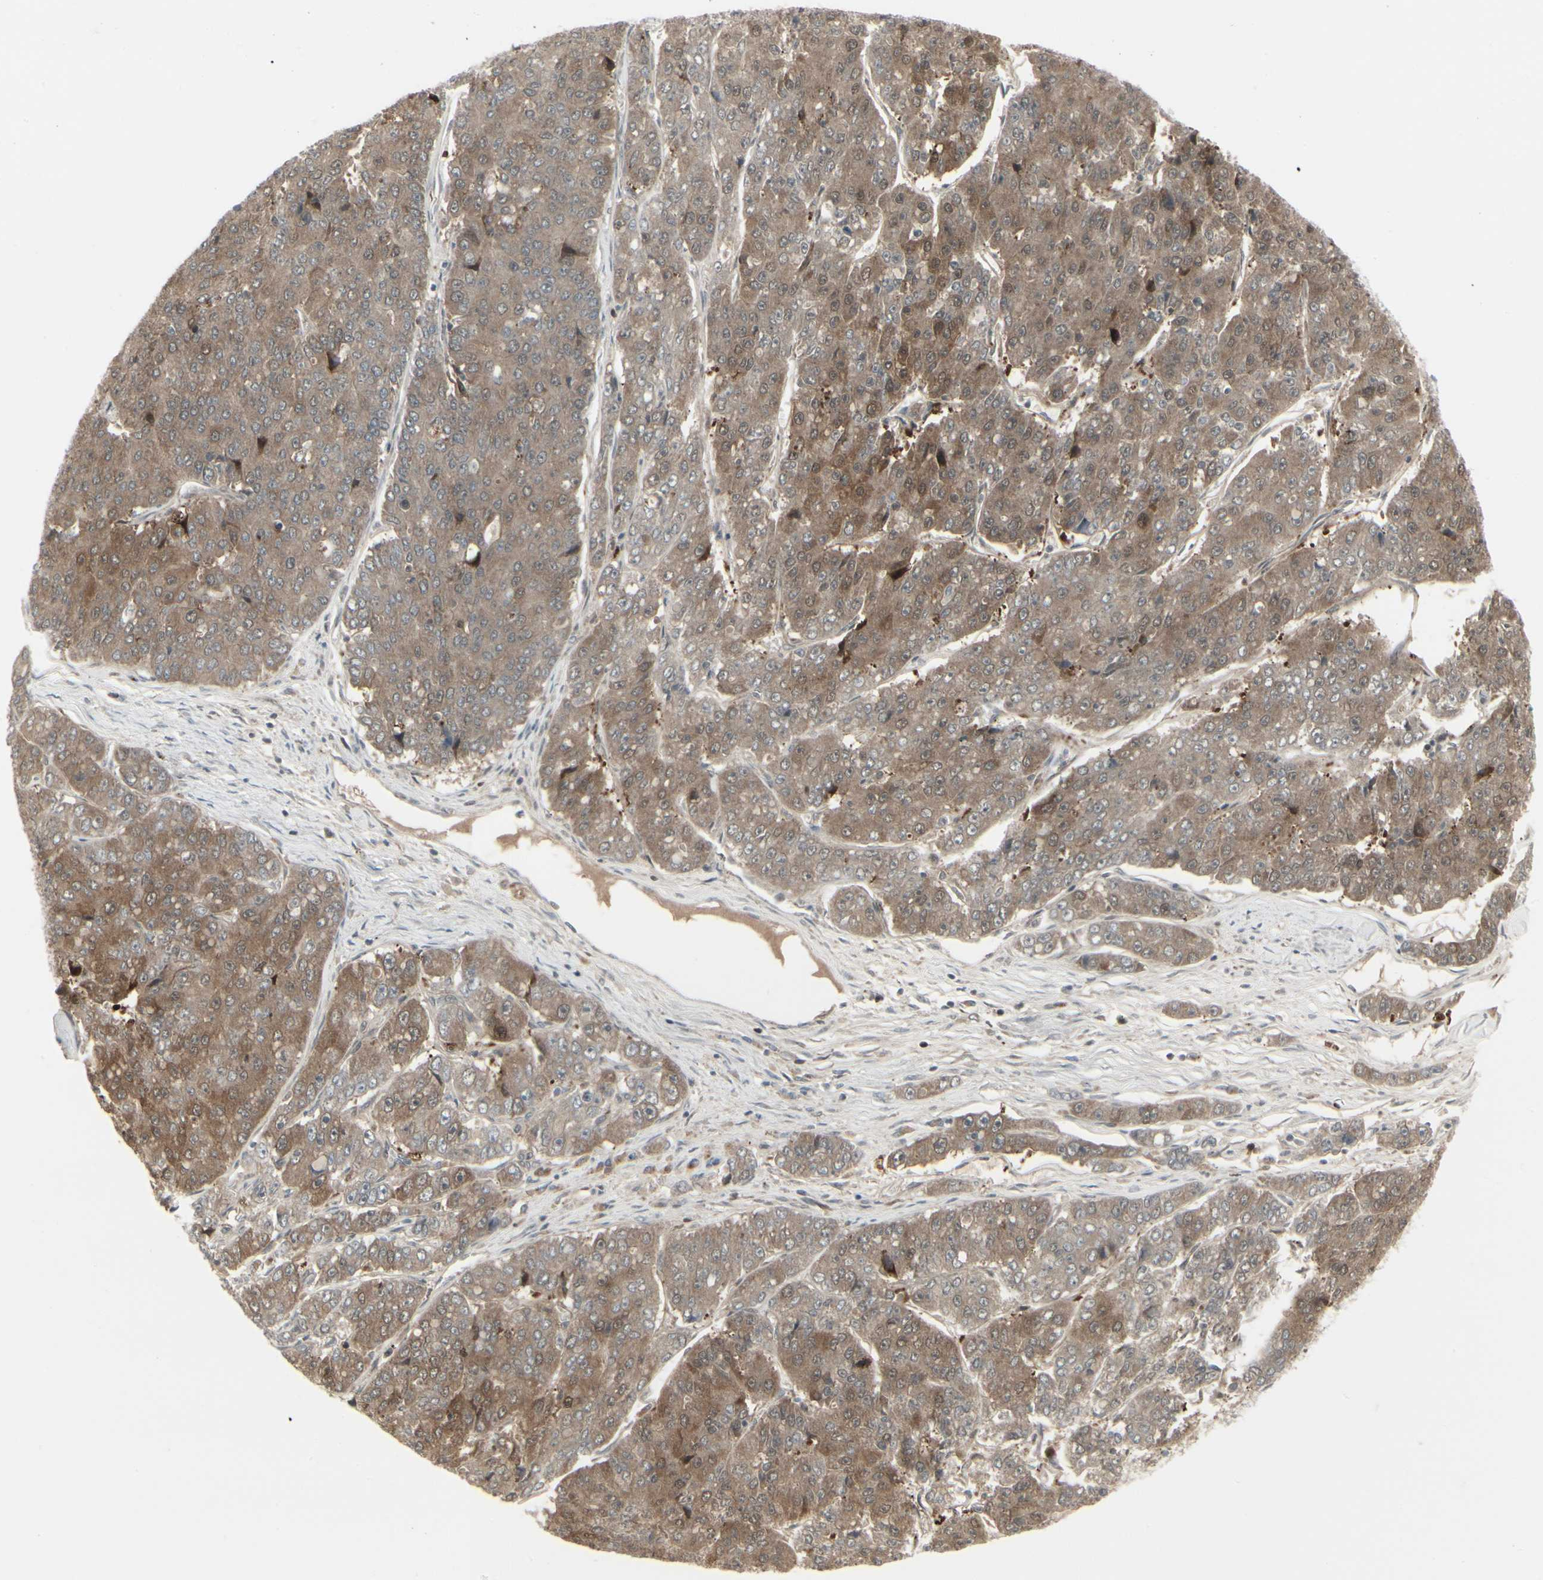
{"staining": {"intensity": "moderate", "quantity": ">75%", "location": "cytoplasmic/membranous"}, "tissue": "pancreatic cancer", "cell_type": "Tumor cells", "image_type": "cancer", "snomed": [{"axis": "morphology", "description": "Adenocarcinoma, NOS"}, {"axis": "topography", "description": "Pancreas"}], "caption": "IHC (DAB) staining of human adenocarcinoma (pancreatic) reveals moderate cytoplasmic/membranous protein staining in approximately >75% of tumor cells. IHC stains the protein in brown and the nuclei are stained blue.", "gene": "IGFBP6", "patient": {"sex": "male", "age": 50}}